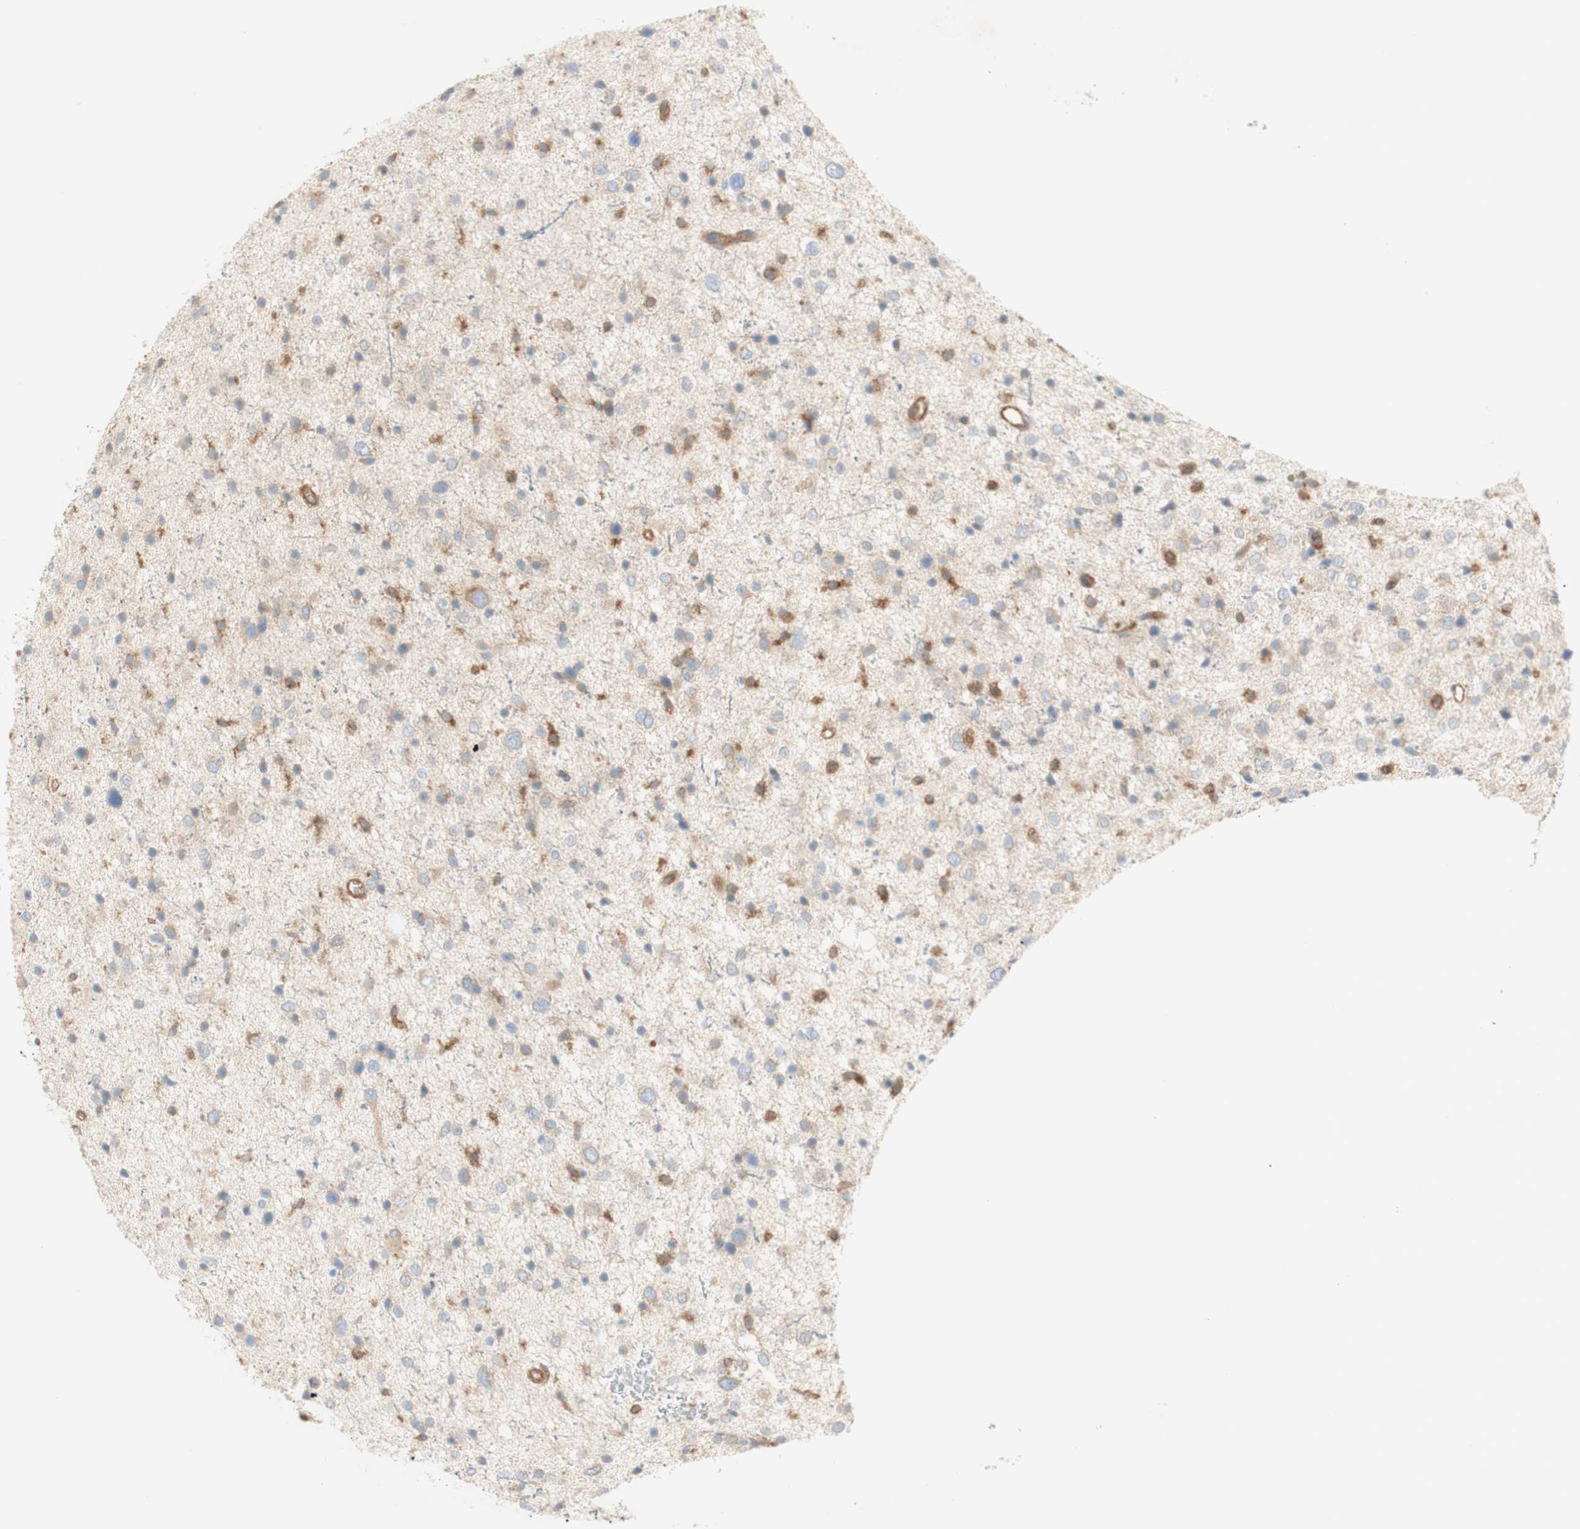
{"staining": {"intensity": "moderate", "quantity": "25%-75%", "location": "cytoplasmic/membranous"}, "tissue": "glioma", "cell_type": "Tumor cells", "image_type": "cancer", "snomed": [{"axis": "morphology", "description": "Glioma, malignant, Low grade"}, {"axis": "topography", "description": "Brain"}], "caption": "Malignant glioma (low-grade) stained with a protein marker shows moderate staining in tumor cells.", "gene": "IKBKG", "patient": {"sex": "female", "age": 37}}